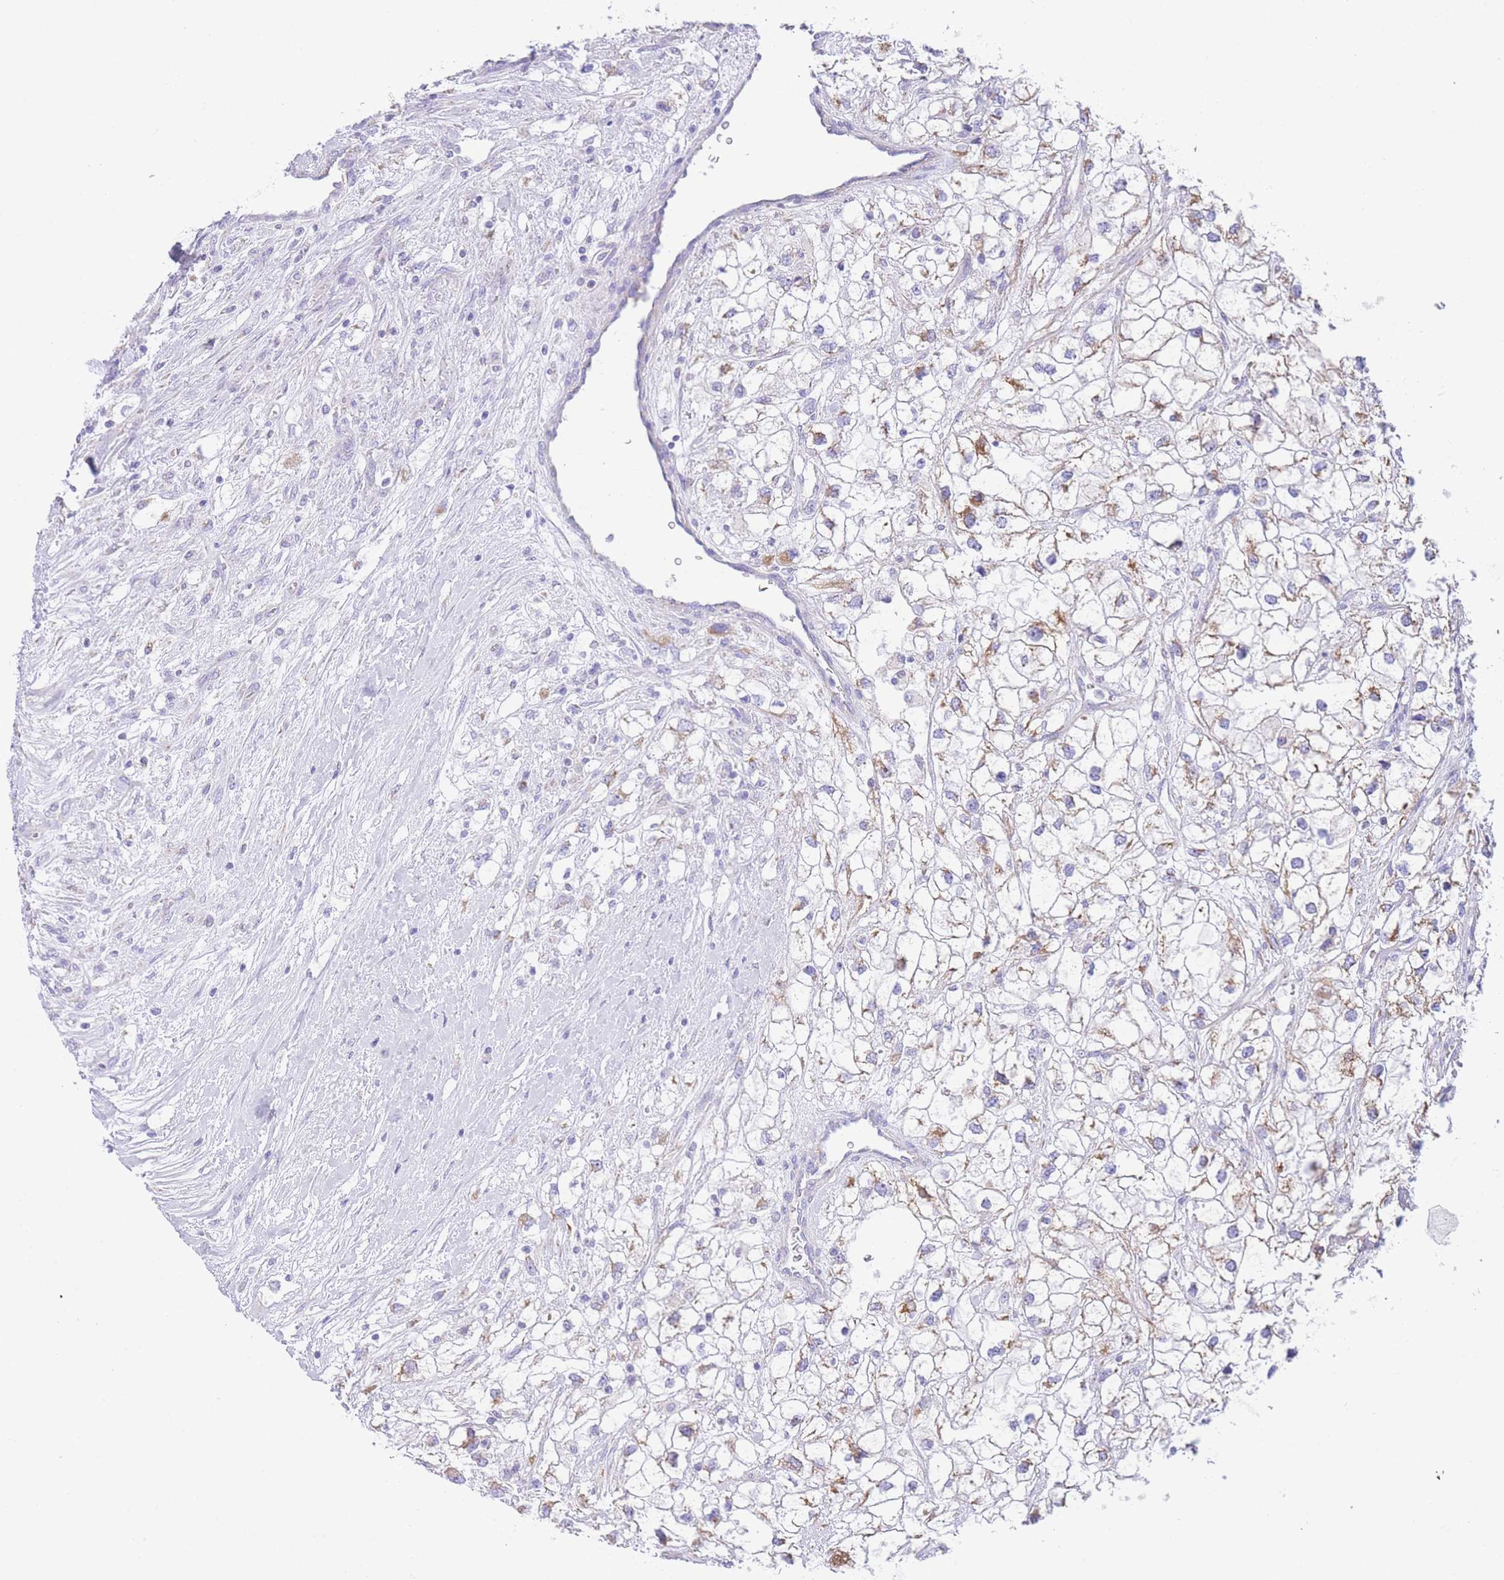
{"staining": {"intensity": "moderate", "quantity": "25%-75%", "location": "cytoplasmic/membranous"}, "tissue": "renal cancer", "cell_type": "Tumor cells", "image_type": "cancer", "snomed": [{"axis": "morphology", "description": "Adenocarcinoma, NOS"}, {"axis": "topography", "description": "Kidney"}], "caption": "Renal cancer (adenocarcinoma) tissue reveals moderate cytoplasmic/membranous expression in approximately 25%-75% of tumor cells", "gene": "ACSM4", "patient": {"sex": "male", "age": 59}}